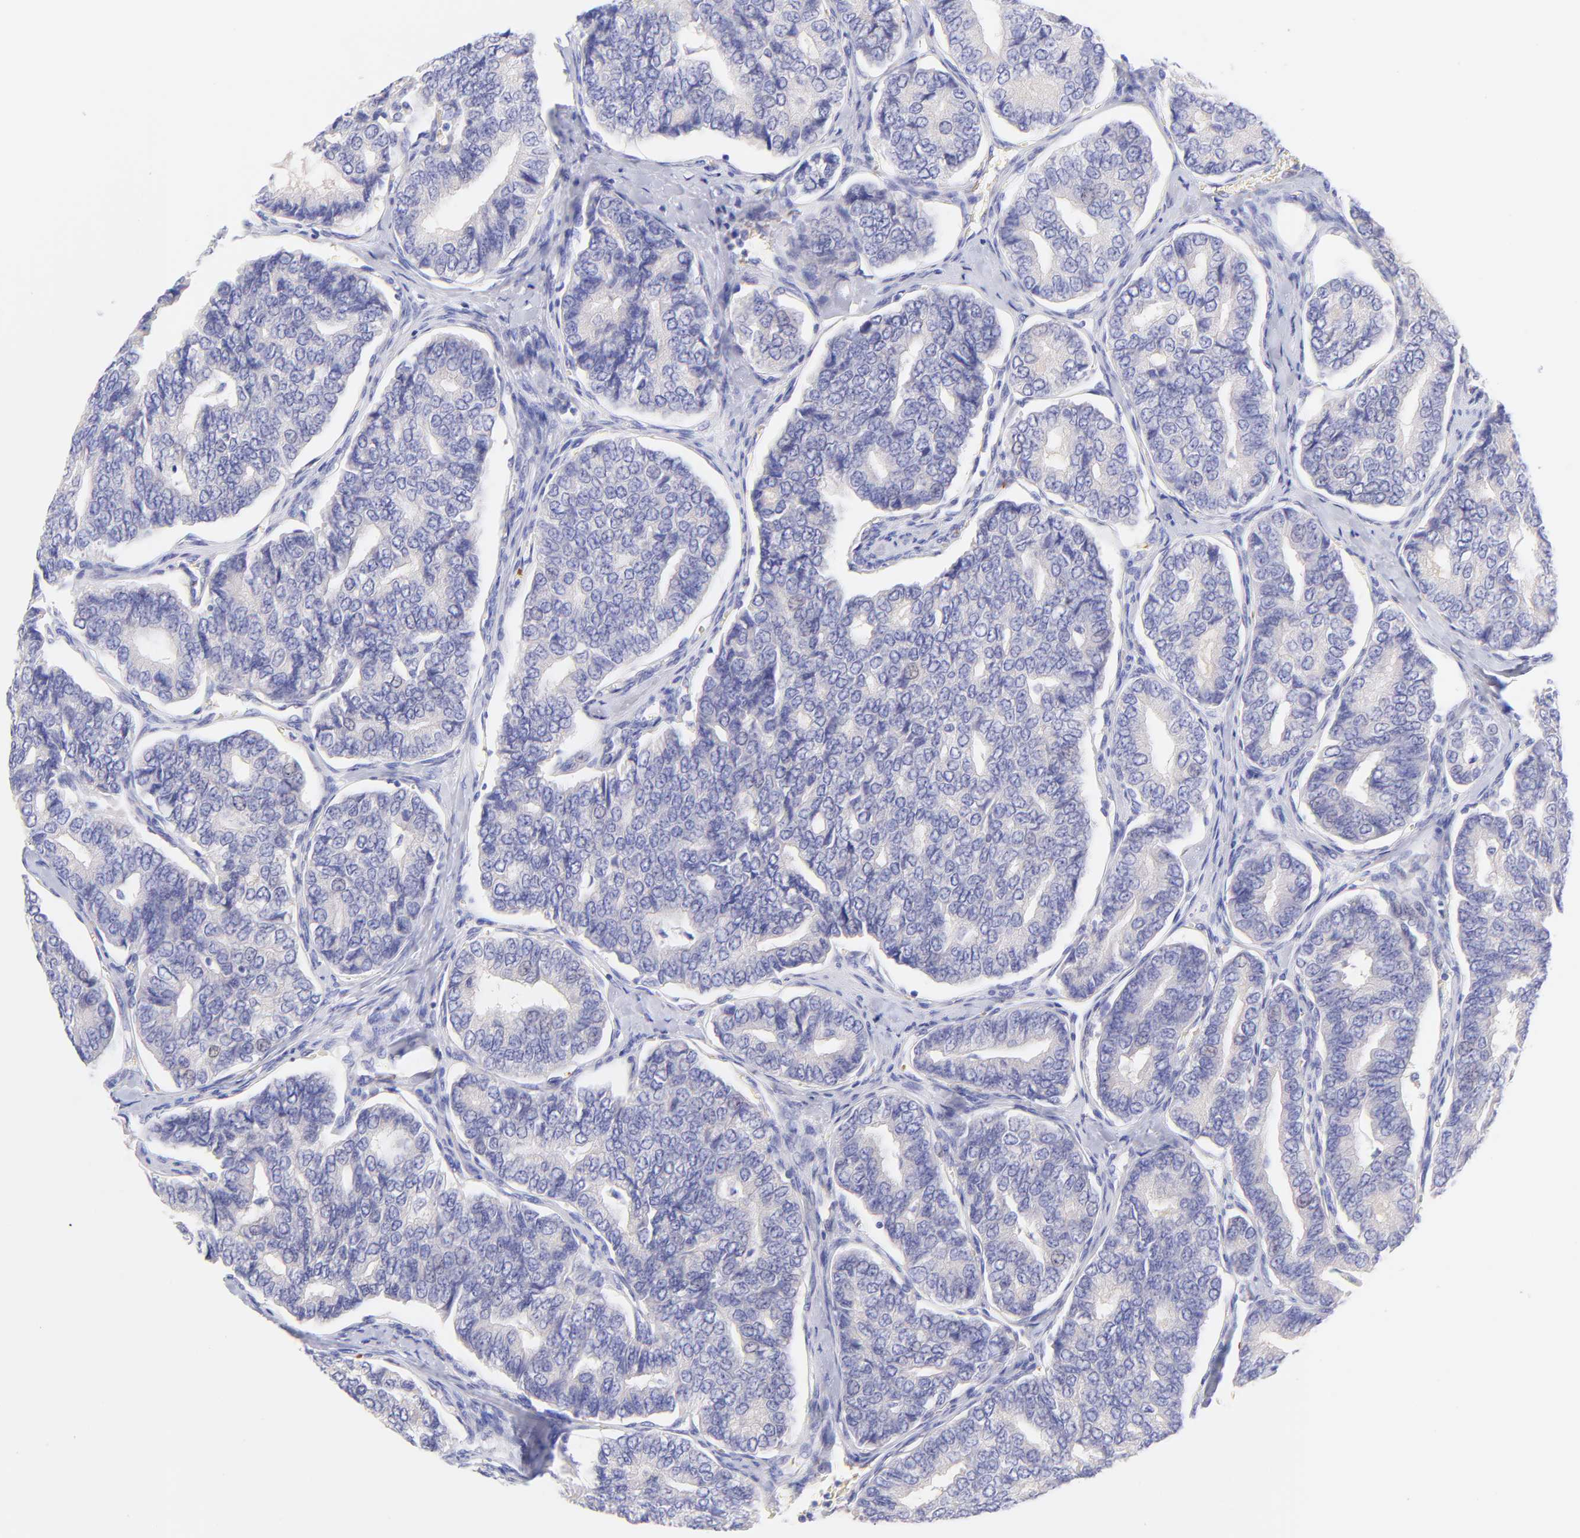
{"staining": {"intensity": "negative", "quantity": "none", "location": "none"}, "tissue": "thyroid cancer", "cell_type": "Tumor cells", "image_type": "cancer", "snomed": [{"axis": "morphology", "description": "Papillary adenocarcinoma, NOS"}, {"axis": "topography", "description": "Thyroid gland"}], "caption": "Tumor cells are negative for protein expression in human thyroid papillary adenocarcinoma.", "gene": "FRMPD3", "patient": {"sex": "female", "age": 35}}